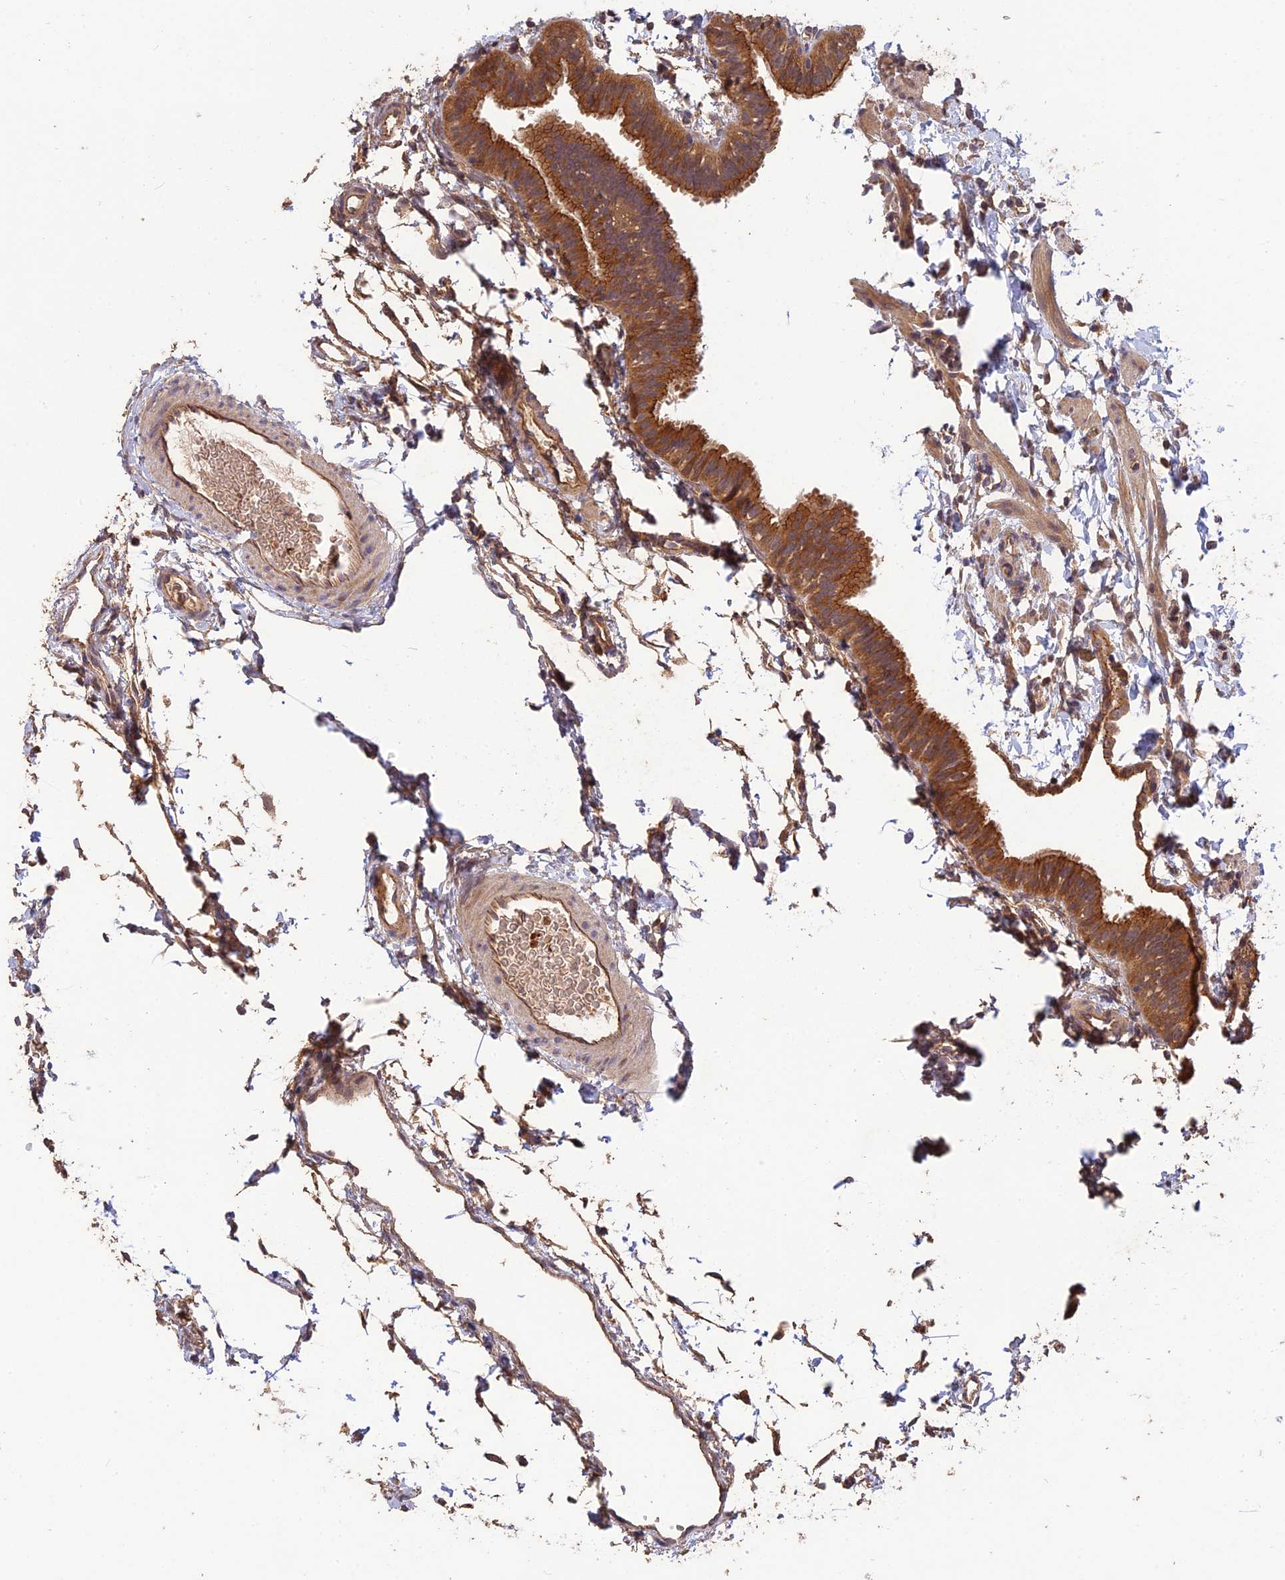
{"staining": {"intensity": "moderate", "quantity": ">75%", "location": "cytoplasmic/membranous"}, "tissue": "fallopian tube", "cell_type": "Glandular cells", "image_type": "normal", "snomed": [{"axis": "morphology", "description": "Normal tissue, NOS"}, {"axis": "topography", "description": "Fallopian tube"}], "caption": "Immunohistochemical staining of unremarkable human fallopian tube exhibits moderate cytoplasmic/membranous protein expression in approximately >75% of glandular cells.", "gene": "ARHGAP40", "patient": {"sex": "female", "age": 35}}